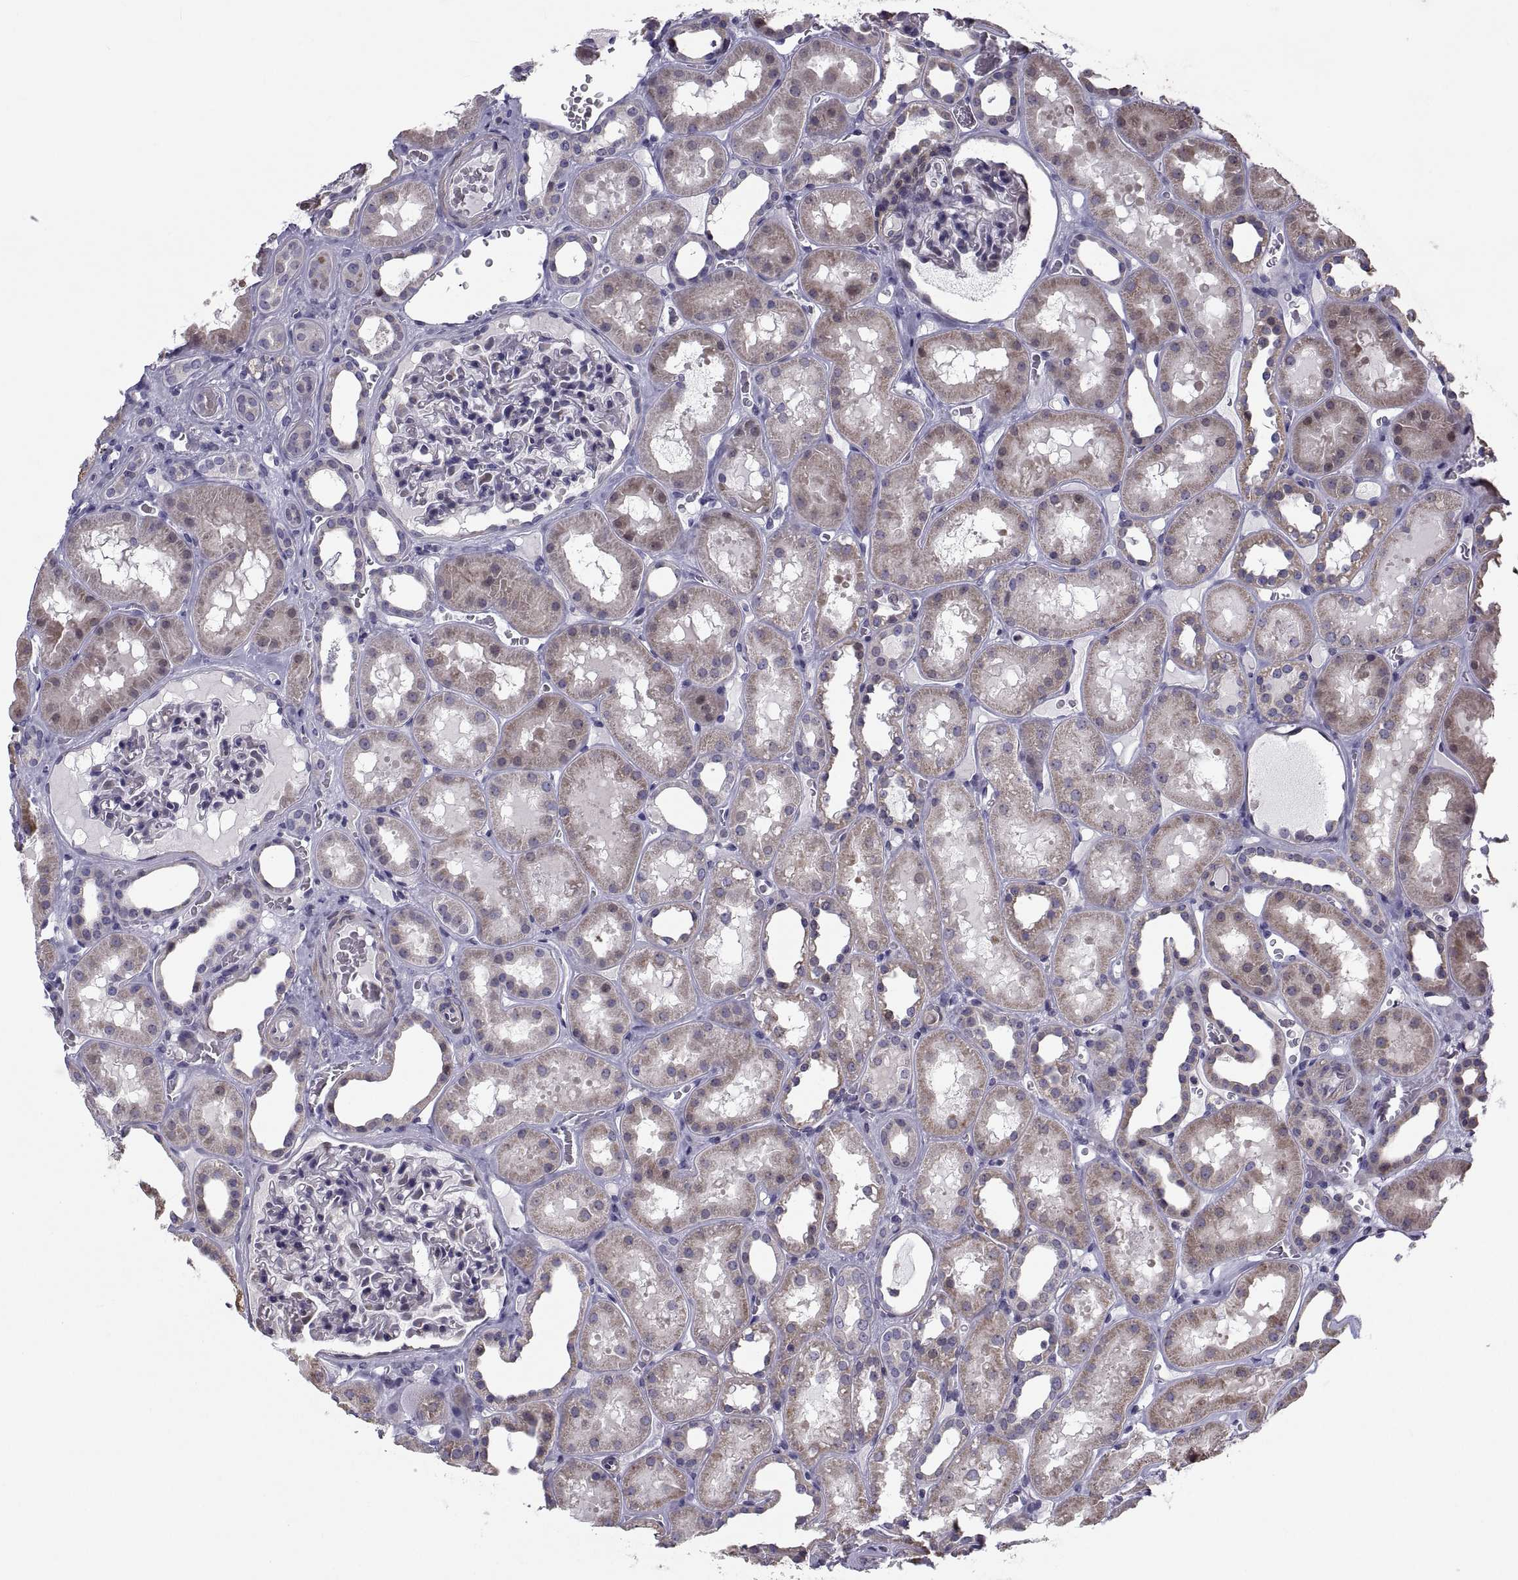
{"staining": {"intensity": "negative", "quantity": "none", "location": "none"}, "tissue": "kidney", "cell_type": "Cells in glomeruli", "image_type": "normal", "snomed": [{"axis": "morphology", "description": "Normal tissue, NOS"}, {"axis": "topography", "description": "Kidney"}], "caption": "A high-resolution histopathology image shows immunohistochemistry staining of benign kidney, which displays no significant staining in cells in glomeruli.", "gene": "ANO1", "patient": {"sex": "female", "age": 41}}